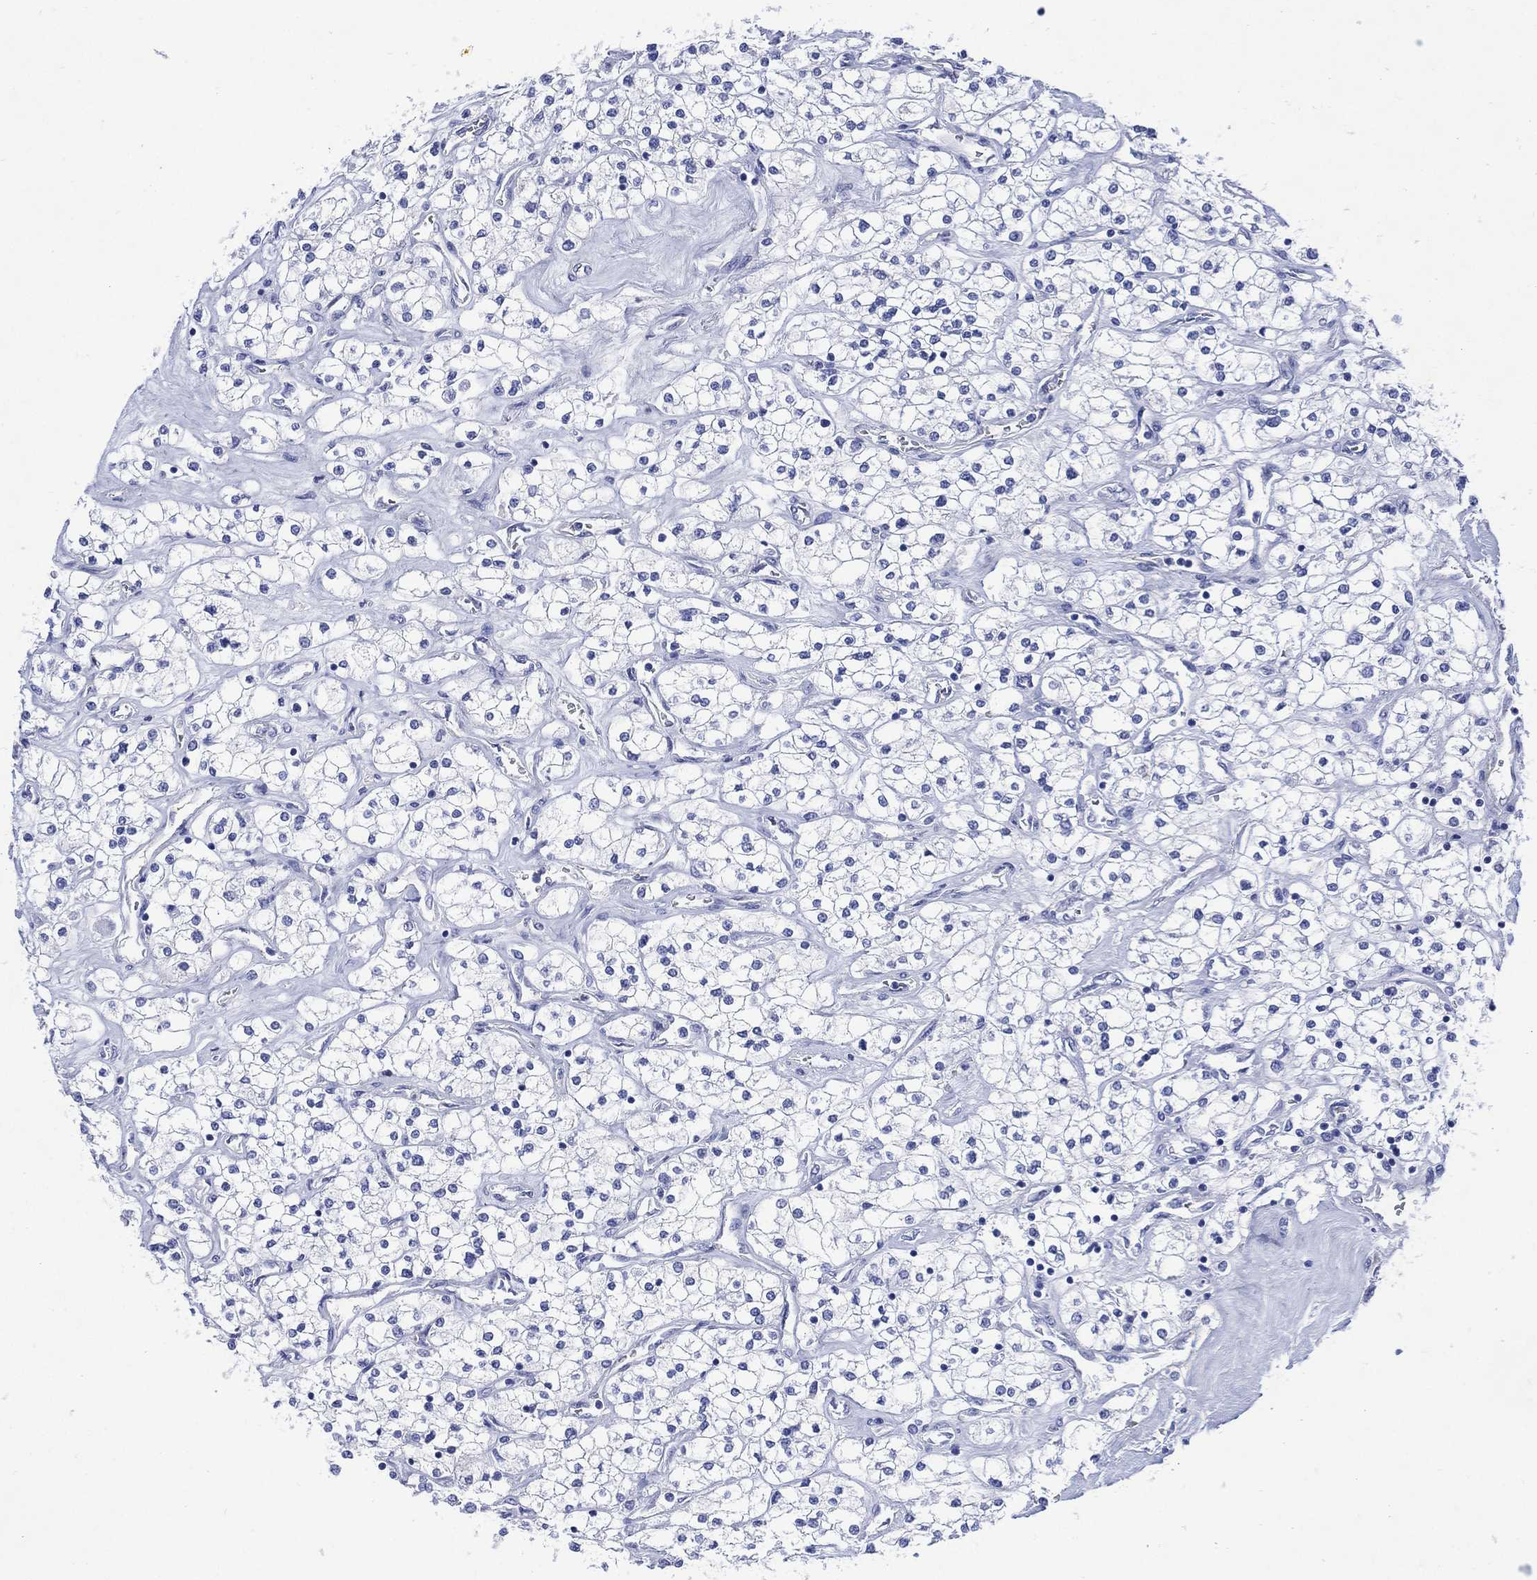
{"staining": {"intensity": "negative", "quantity": "none", "location": "none"}, "tissue": "renal cancer", "cell_type": "Tumor cells", "image_type": "cancer", "snomed": [{"axis": "morphology", "description": "Adenocarcinoma, NOS"}, {"axis": "topography", "description": "Kidney"}], "caption": "IHC micrograph of neoplastic tissue: renal cancer (adenocarcinoma) stained with DAB demonstrates no significant protein expression in tumor cells.", "gene": "SHCBP1L", "patient": {"sex": "male", "age": 80}}